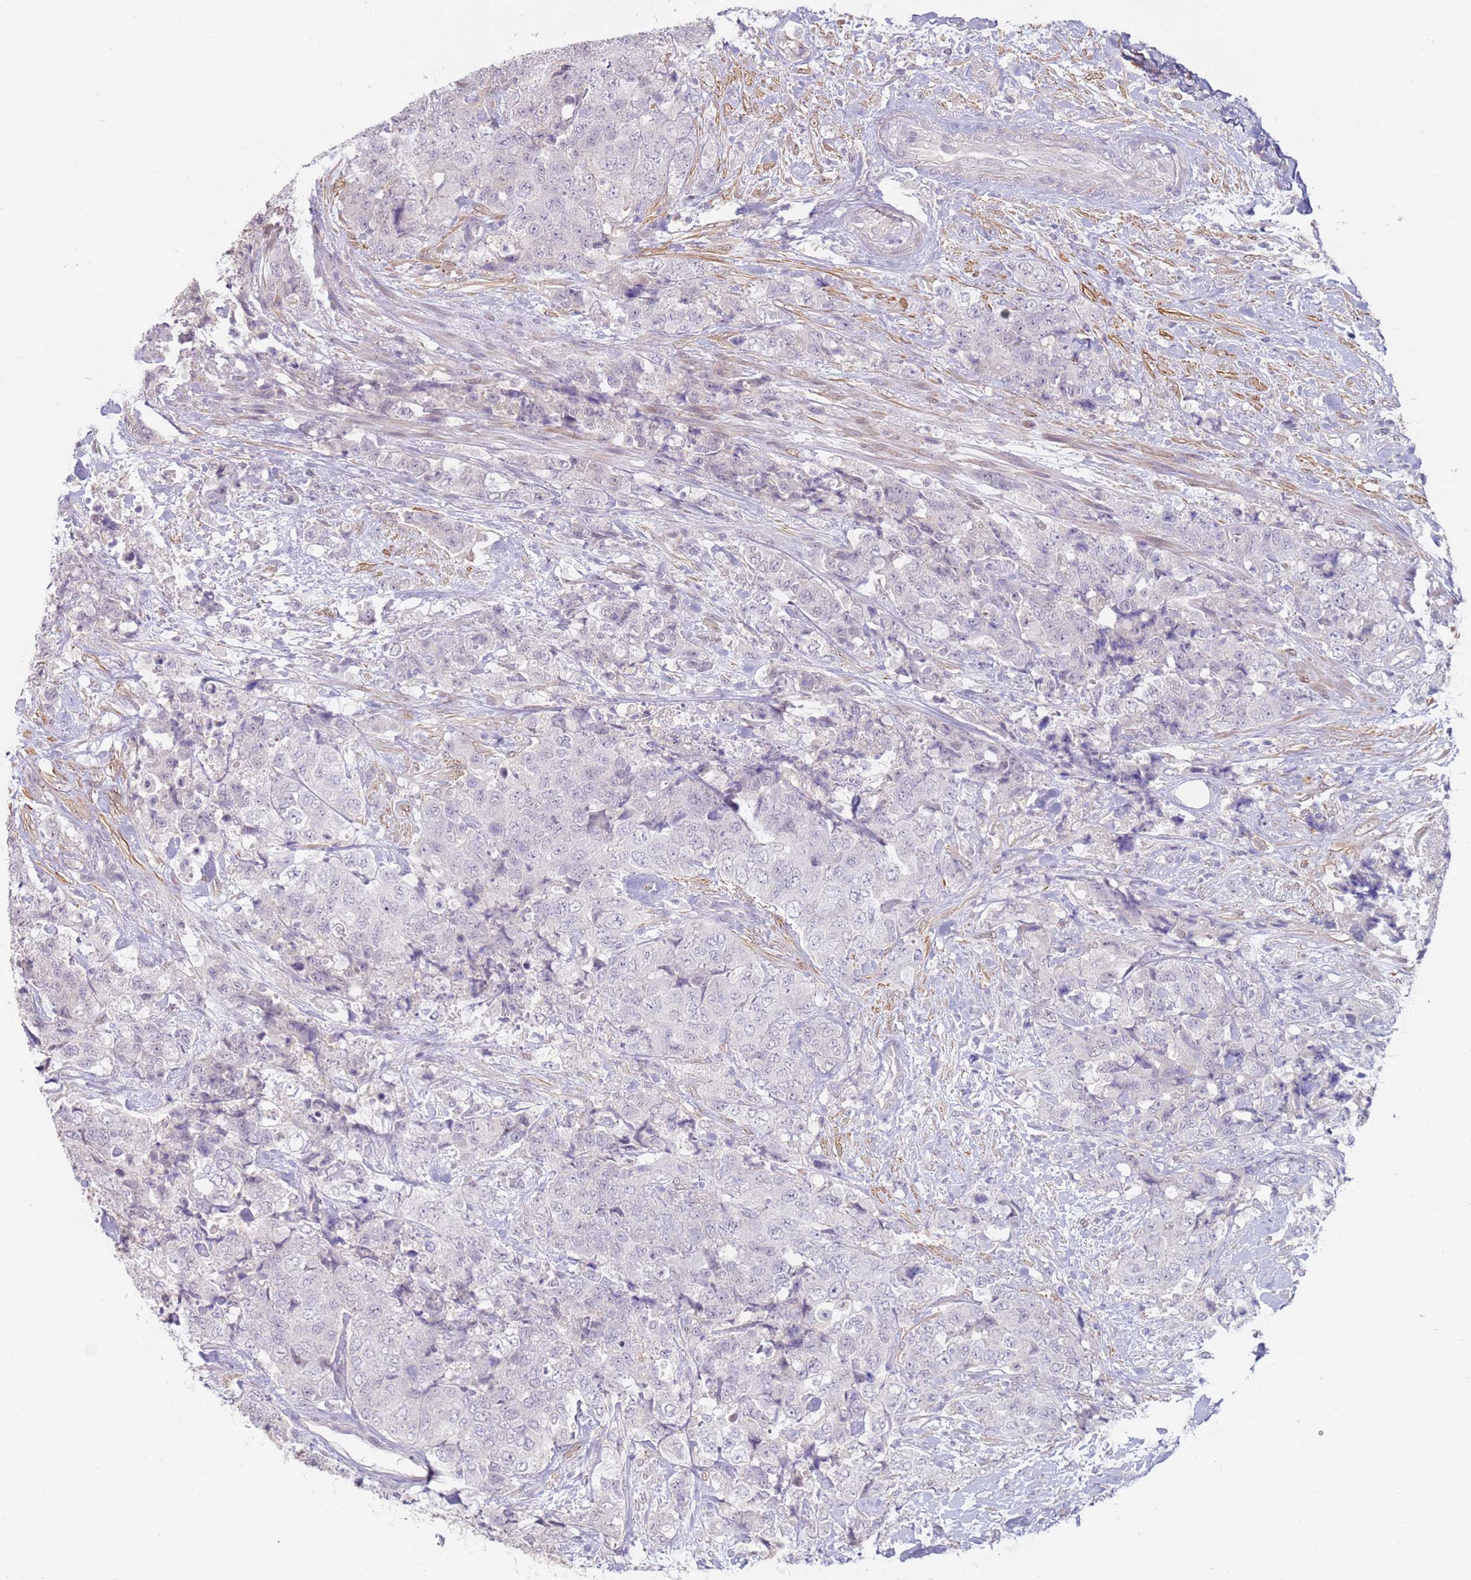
{"staining": {"intensity": "negative", "quantity": "none", "location": "none"}, "tissue": "urothelial cancer", "cell_type": "Tumor cells", "image_type": "cancer", "snomed": [{"axis": "morphology", "description": "Urothelial carcinoma, High grade"}, {"axis": "topography", "description": "Urinary bladder"}], "caption": "Tumor cells are negative for protein expression in human high-grade urothelial carcinoma.", "gene": "WDR93", "patient": {"sex": "female", "age": 78}}